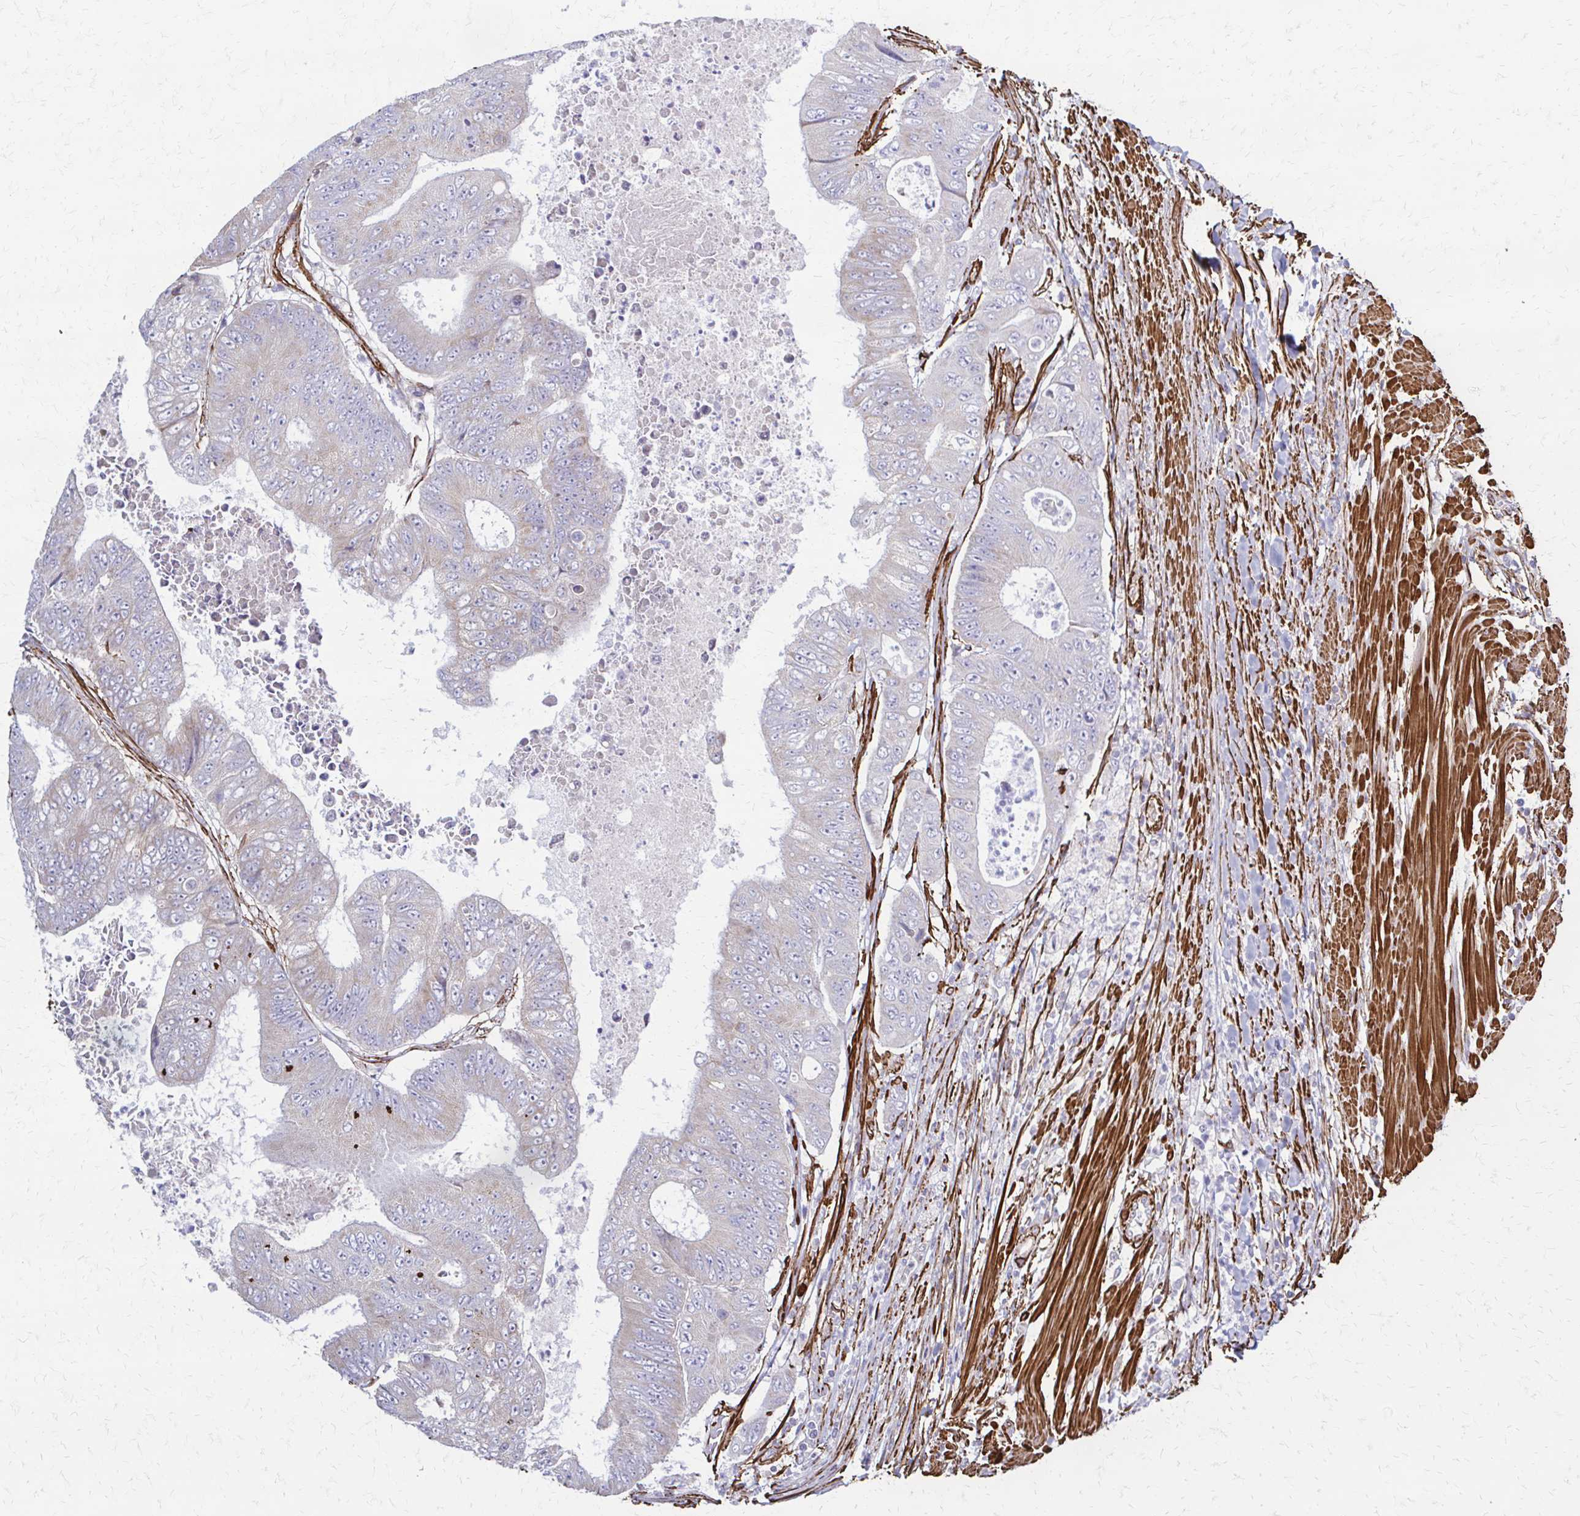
{"staining": {"intensity": "negative", "quantity": "none", "location": "none"}, "tissue": "colorectal cancer", "cell_type": "Tumor cells", "image_type": "cancer", "snomed": [{"axis": "morphology", "description": "Adenocarcinoma, NOS"}, {"axis": "topography", "description": "Colon"}], "caption": "There is no significant positivity in tumor cells of colorectal cancer. (Brightfield microscopy of DAB (3,3'-diaminobenzidine) immunohistochemistry (IHC) at high magnification).", "gene": "TIMMDC1", "patient": {"sex": "female", "age": 48}}